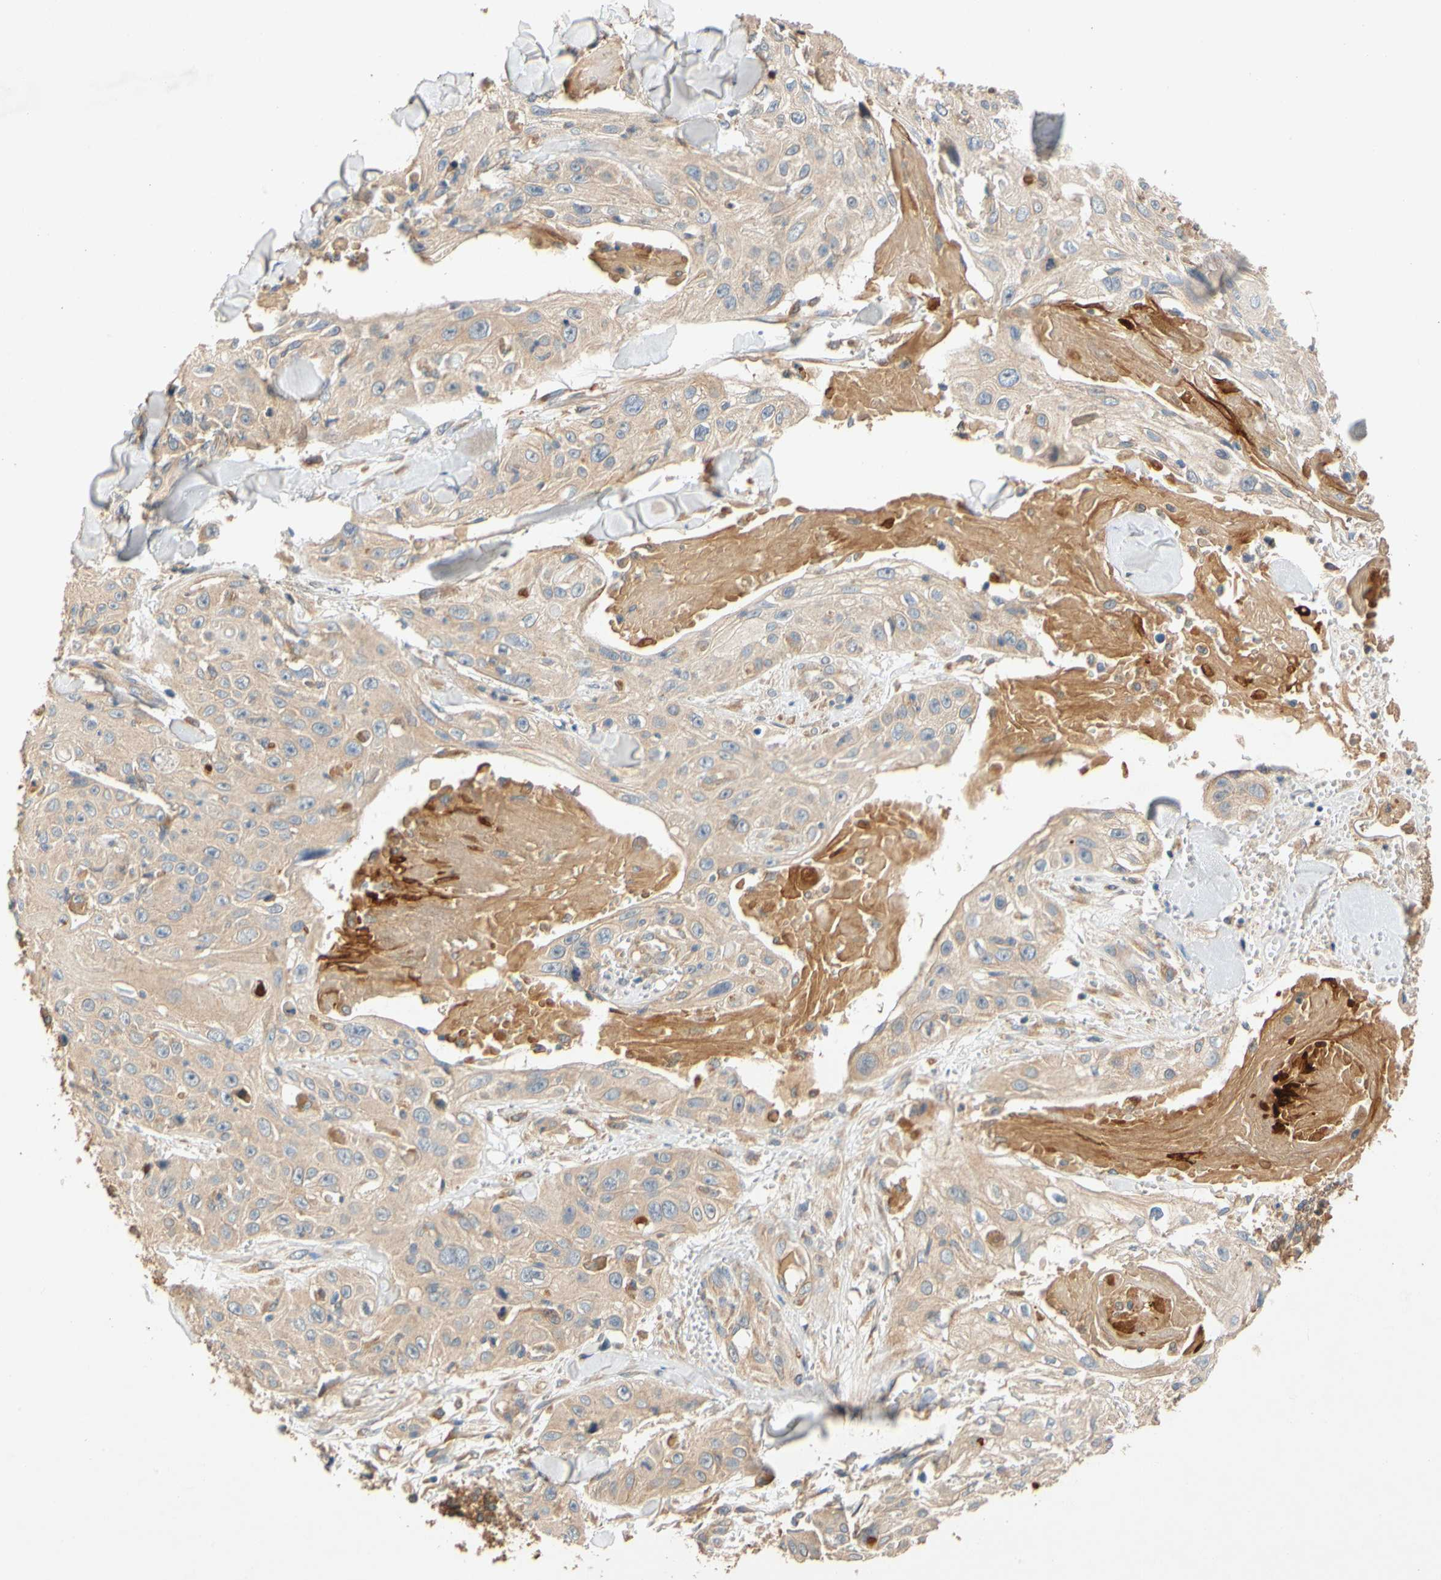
{"staining": {"intensity": "weak", "quantity": ">75%", "location": "cytoplasmic/membranous"}, "tissue": "skin cancer", "cell_type": "Tumor cells", "image_type": "cancer", "snomed": [{"axis": "morphology", "description": "Squamous cell carcinoma, NOS"}, {"axis": "topography", "description": "Skin"}], "caption": "A low amount of weak cytoplasmic/membranous expression is identified in about >75% of tumor cells in skin cancer tissue. (DAB IHC, brown staining for protein, blue staining for nuclei).", "gene": "USP46", "patient": {"sex": "male", "age": 86}}